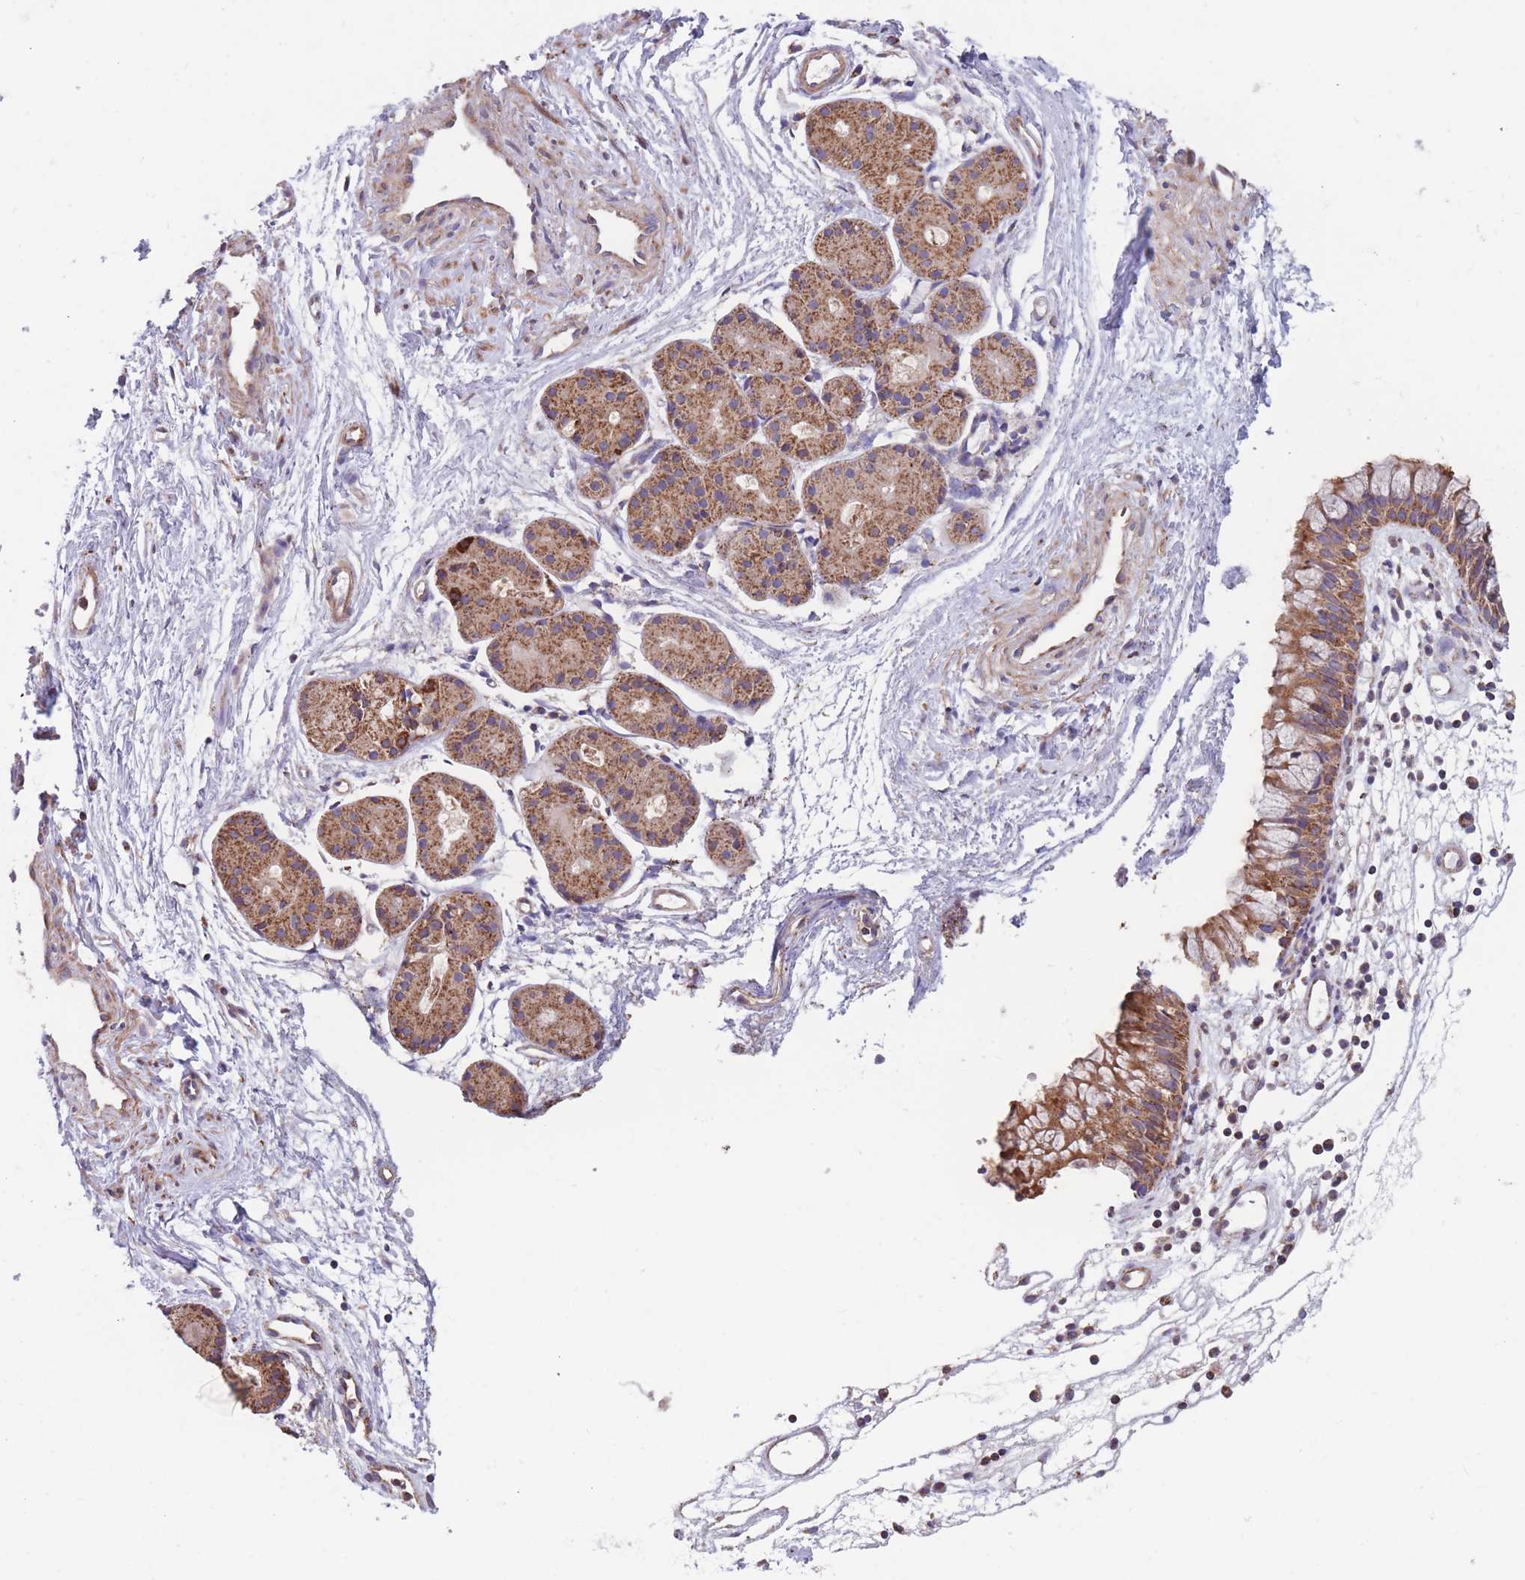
{"staining": {"intensity": "moderate", "quantity": ">75%", "location": "cytoplasmic/membranous"}, "tissue": "nasopharynx", "cell_type": "Respiratory epithelial cells", "image_type": "normal", "snomed": [{"axis": "morphology", "description": "Normal tissue, NOS"}, {"axis": "topography", "description": "Nasopharynx"}], "caption": "High-power microscopy captured an immunohistochemistry micrograph of normal nasopharynx, revealing moderate cytoplasmic/membranous positivity in approximately >75% of respiratory epithelial cells. The staining is performed using DAB (3,3'-diaminobenzidine) brown chromogen to label protein expression. The nuclei are counter-stained blue using hematoxylin.", "gene": "FKBP8", "patient": {"sex": "male", "age": 82}}